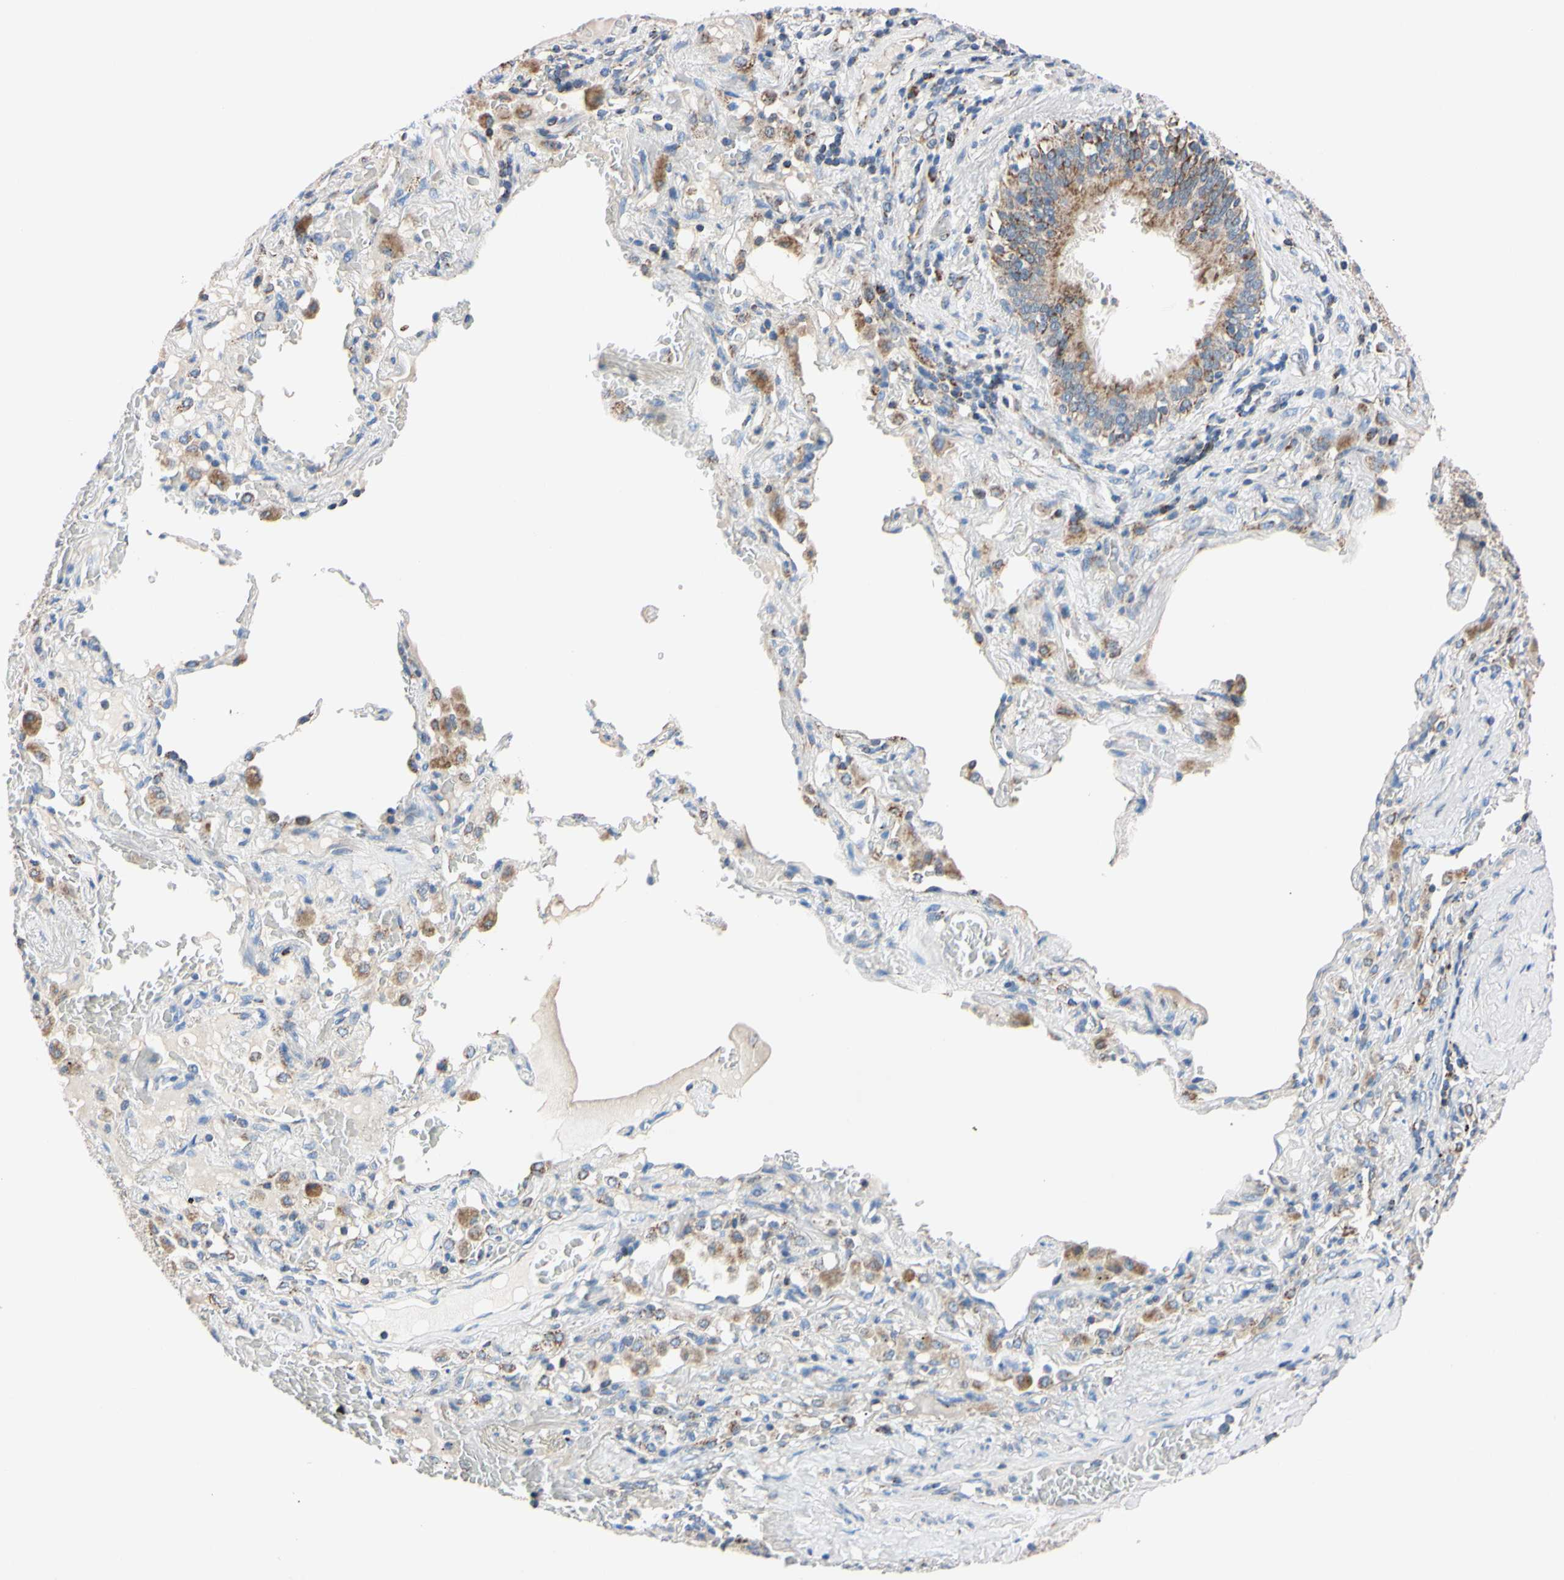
{"staining": {"intensity": "moderate", "quantity": ">75%", "location": "cytoplasmic/membranous"}, "tissue": "lung cancer", "cell_type": "Tumor cells", "image_type": "cancer", "snomed": [{"axis": "morphology", "description": "Squamous cell carcinoma, NOS"}, {"axis": "topography", "description": "Lung"}], "caption": "Squamous cell carcinoma (lung) stained with DAB immunohistochemistry (IHC) displays medium levels of moderate cytoplasmic/membranous expression in approximately >75% of tumor cells. Nuclei are stained in blue.", "gene": "CLPP", "patient": {"sex": "male", "age": 57}}